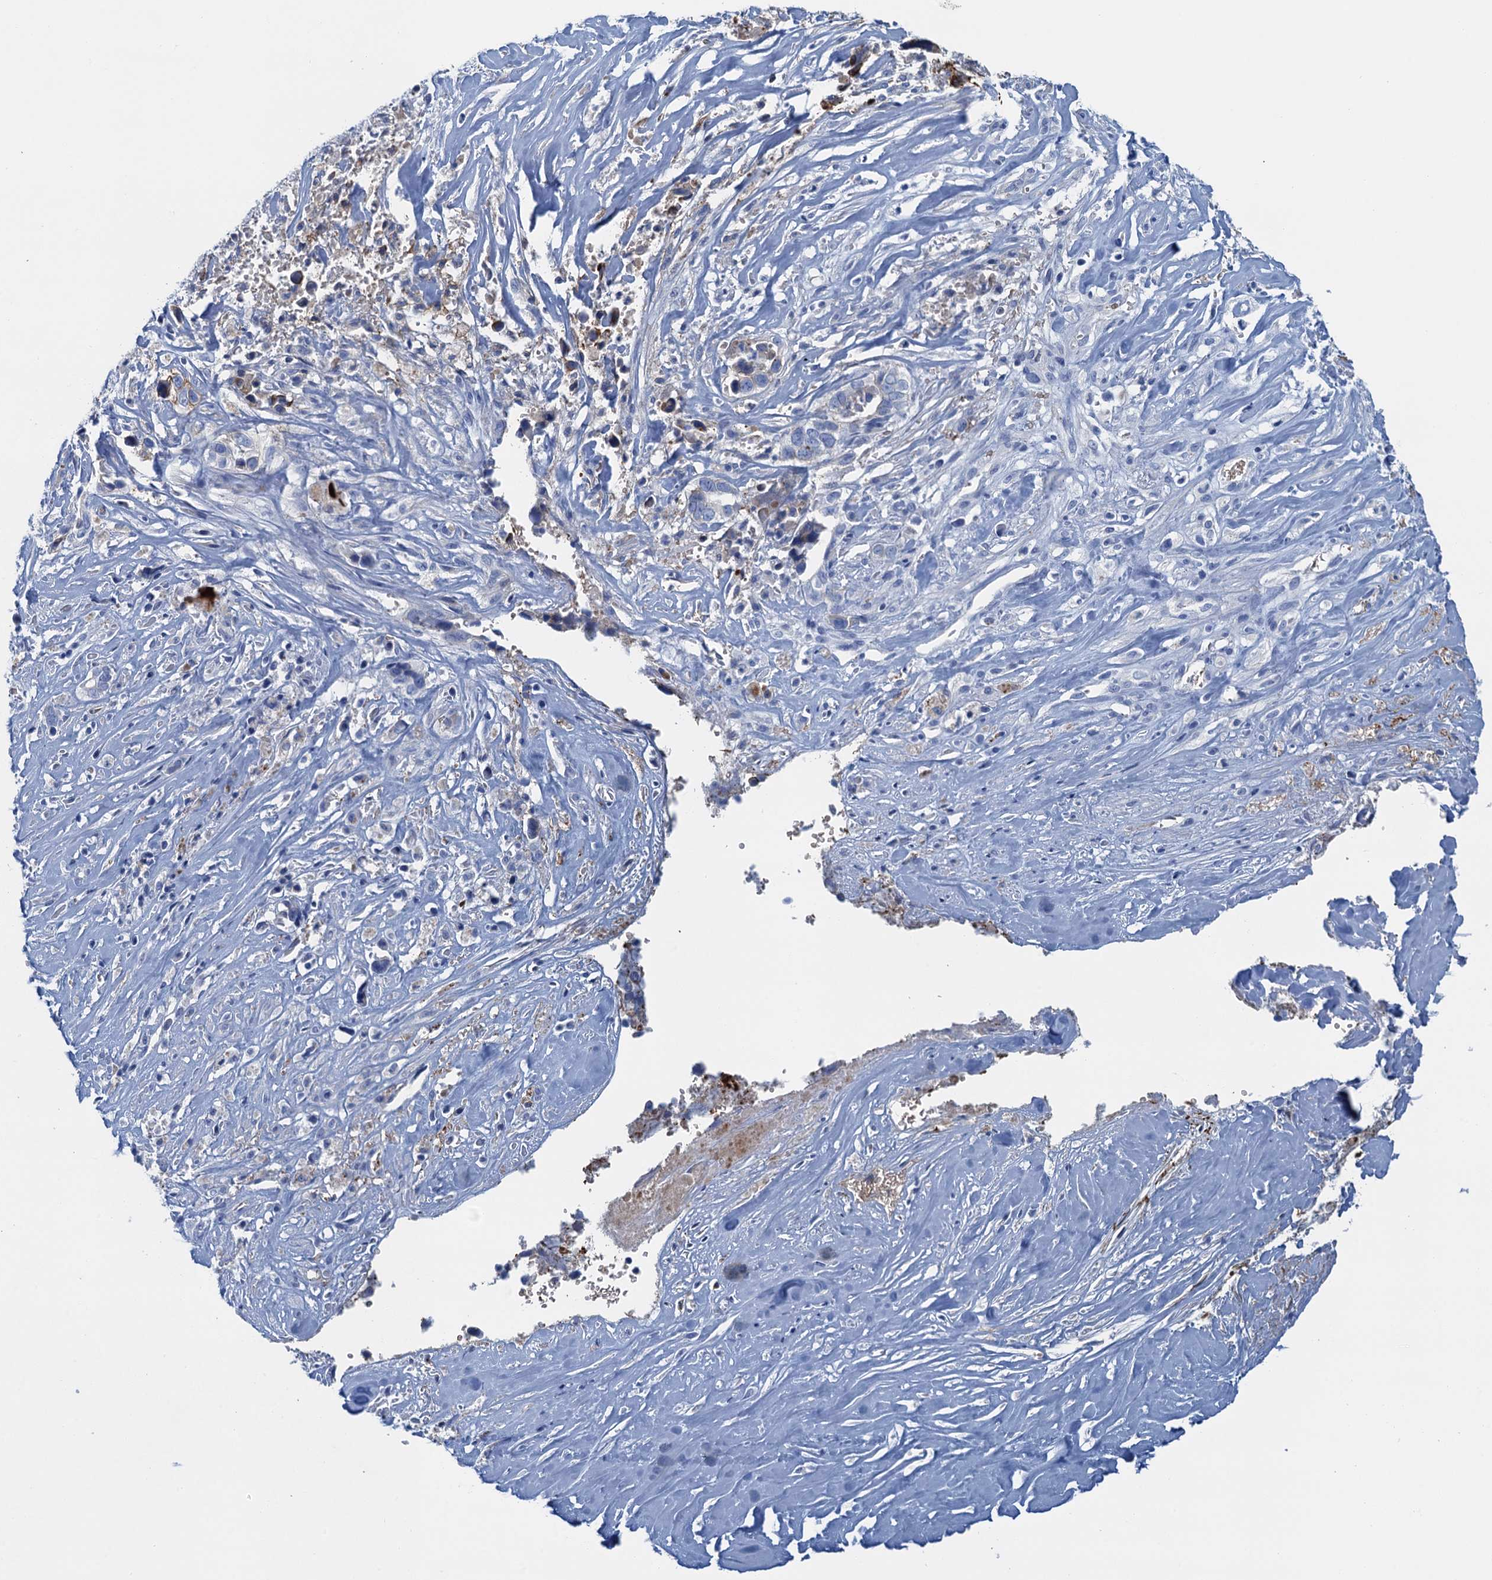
{"staining": {"intensity": "negative", "quantity": "none", "location": "none"}, "tissue": "liver cancer", "cell_type": "Tumor cells", "image_type": "cancer", "snomed": [{"axis": "morphology", "description": "Cholangiocarcinoma"}, {"axis": "topography", "description": "Liver"}], "caption": "Immunohistochemical staining of liver cholangiocarcinoma exhibits no significant positivity in tumor cells.", "gene": "MYADML2", "patient": {"sex": "female", "age": 79}}